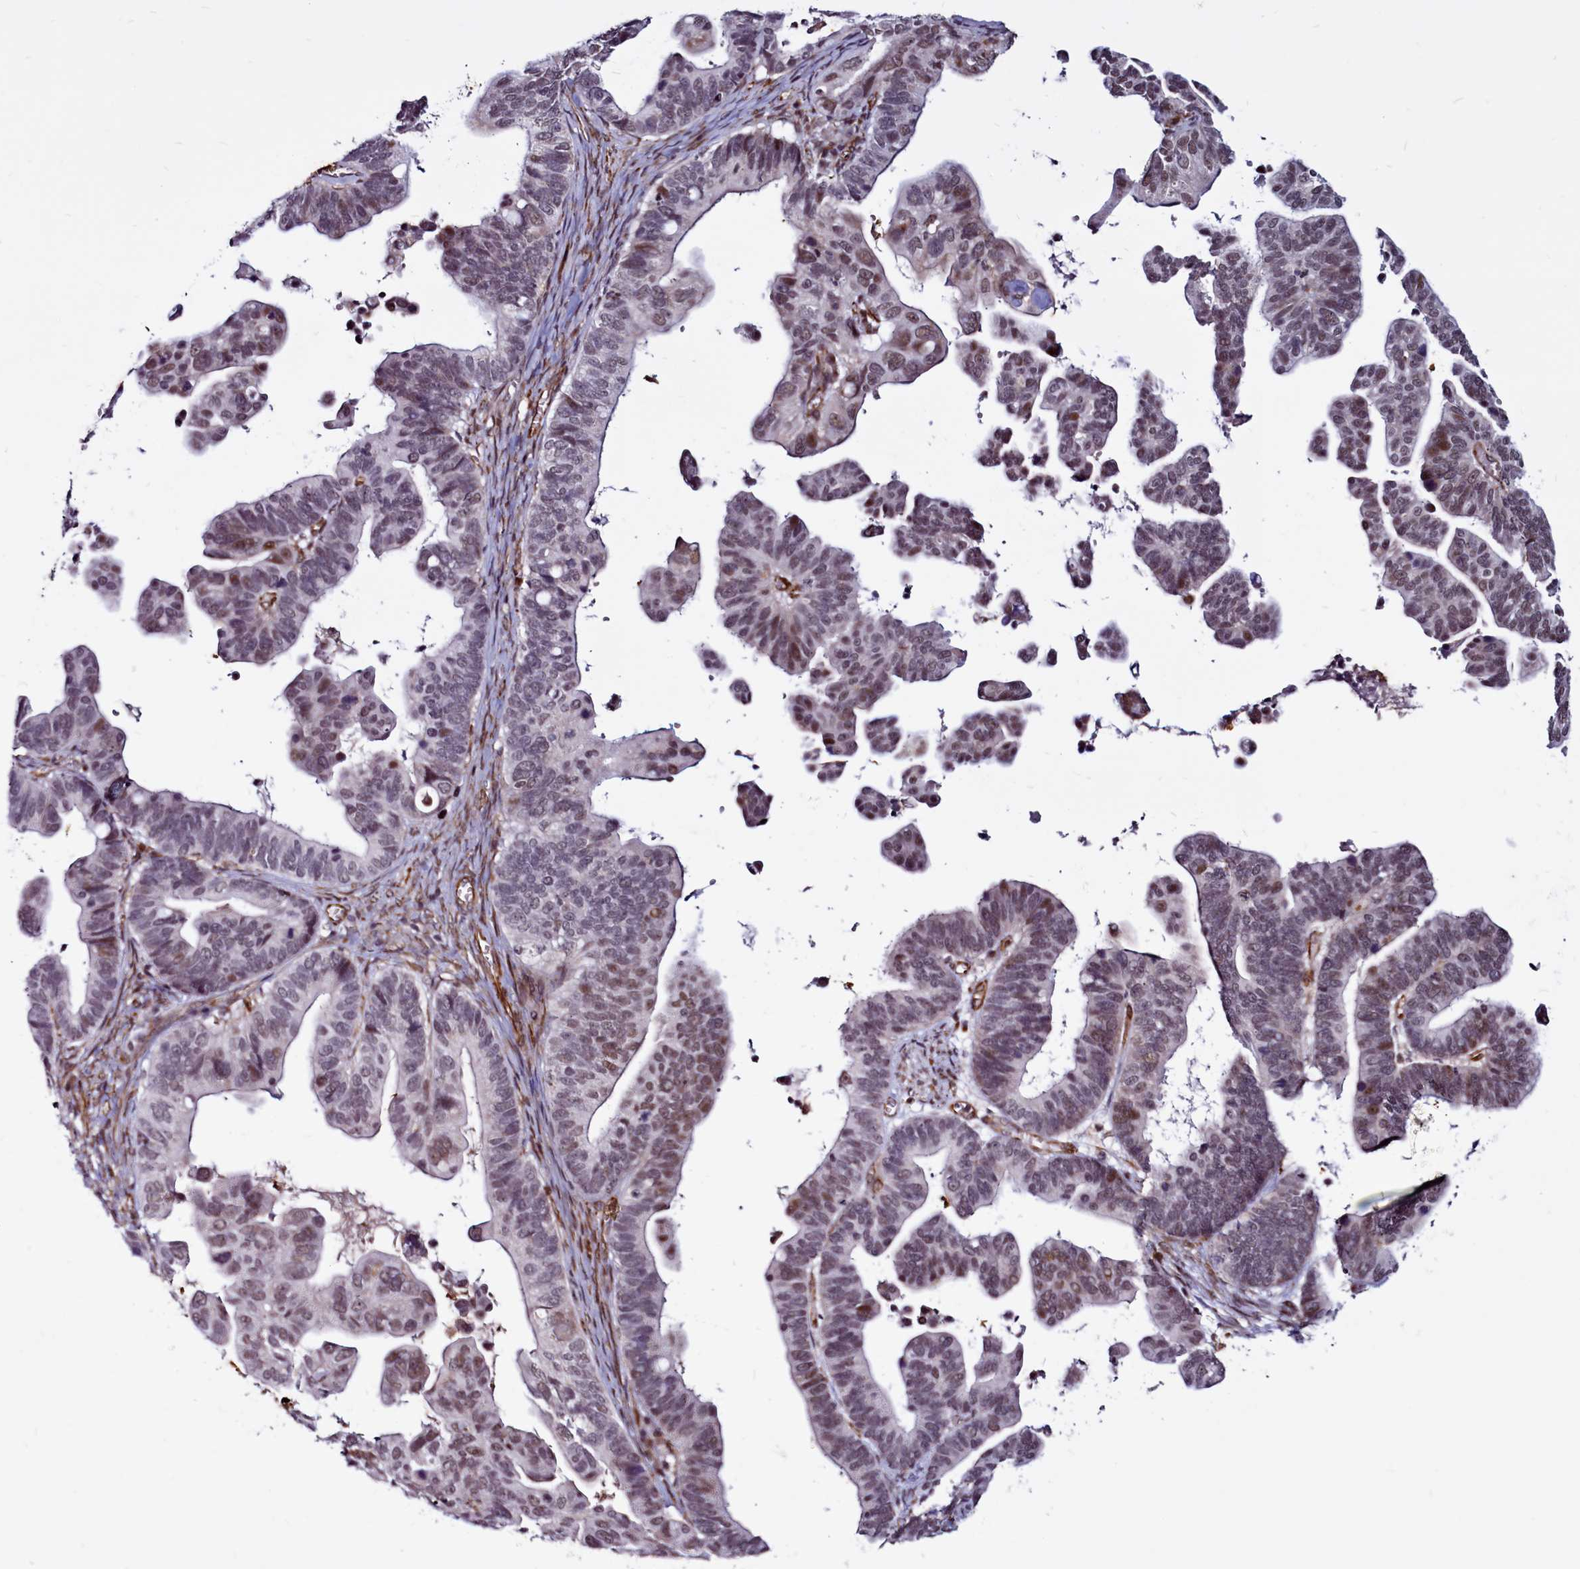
{"staining": {"intensity": "weak", "quantity": "<25%", "location": "nuclear"}, "tissue": "ovarian cancer", "cell_type": "Tumor cells", "image_type": "cancer", "snomed": [{"axis": "morphology", "description": "Cystadenocarcinoma, serous, NOS"}, {"axis": "topography", "description": "Ovary"}], "caption": "Tumor cells show no significant positivity in ovarian cancer (serous cystadenocarcinoma).", "gene": "CLK3", "patient": {"sex": "female", "age": 56}}